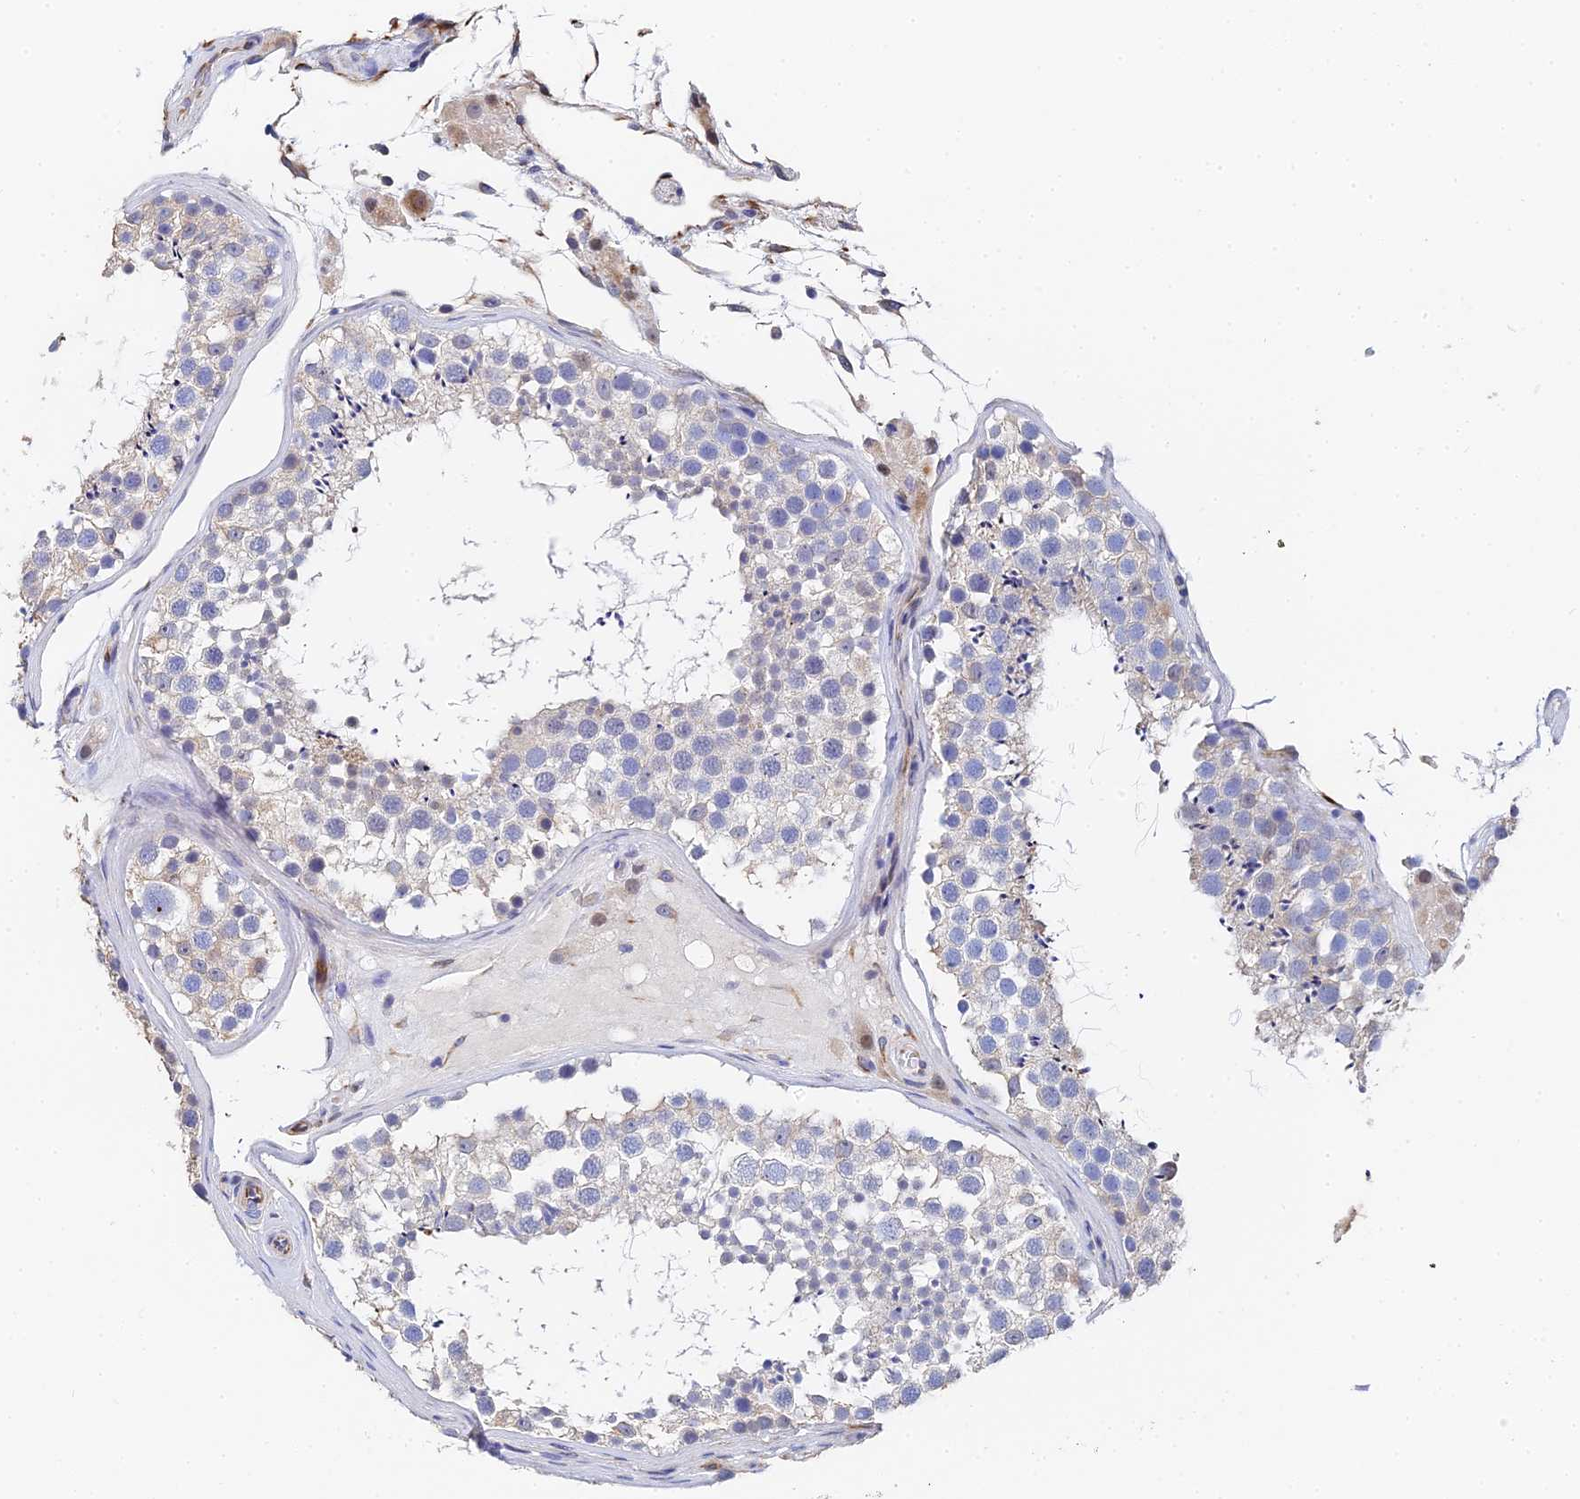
{"staining": {"intensity": "weak", "quantity": "<25%", "location": "cytoplasmic/membranous"}, "tissue": "testis", "cell_type": "Cells in seminiferous ducts", "image_type": "normal", "snomed": [{"axis": "morphology", "description": "Normal tissue, NOS"}, {"axis": "topography", "description": "Testis"}], "caption": "Immunohistochemistry (IHC) image of unremarkable testis: testis stained with DAB shows no significant protein staining in cells in seminiferous ducts.", "gene": "ENSG00000268674", "patient": {"sex": "male", "age": 46}}